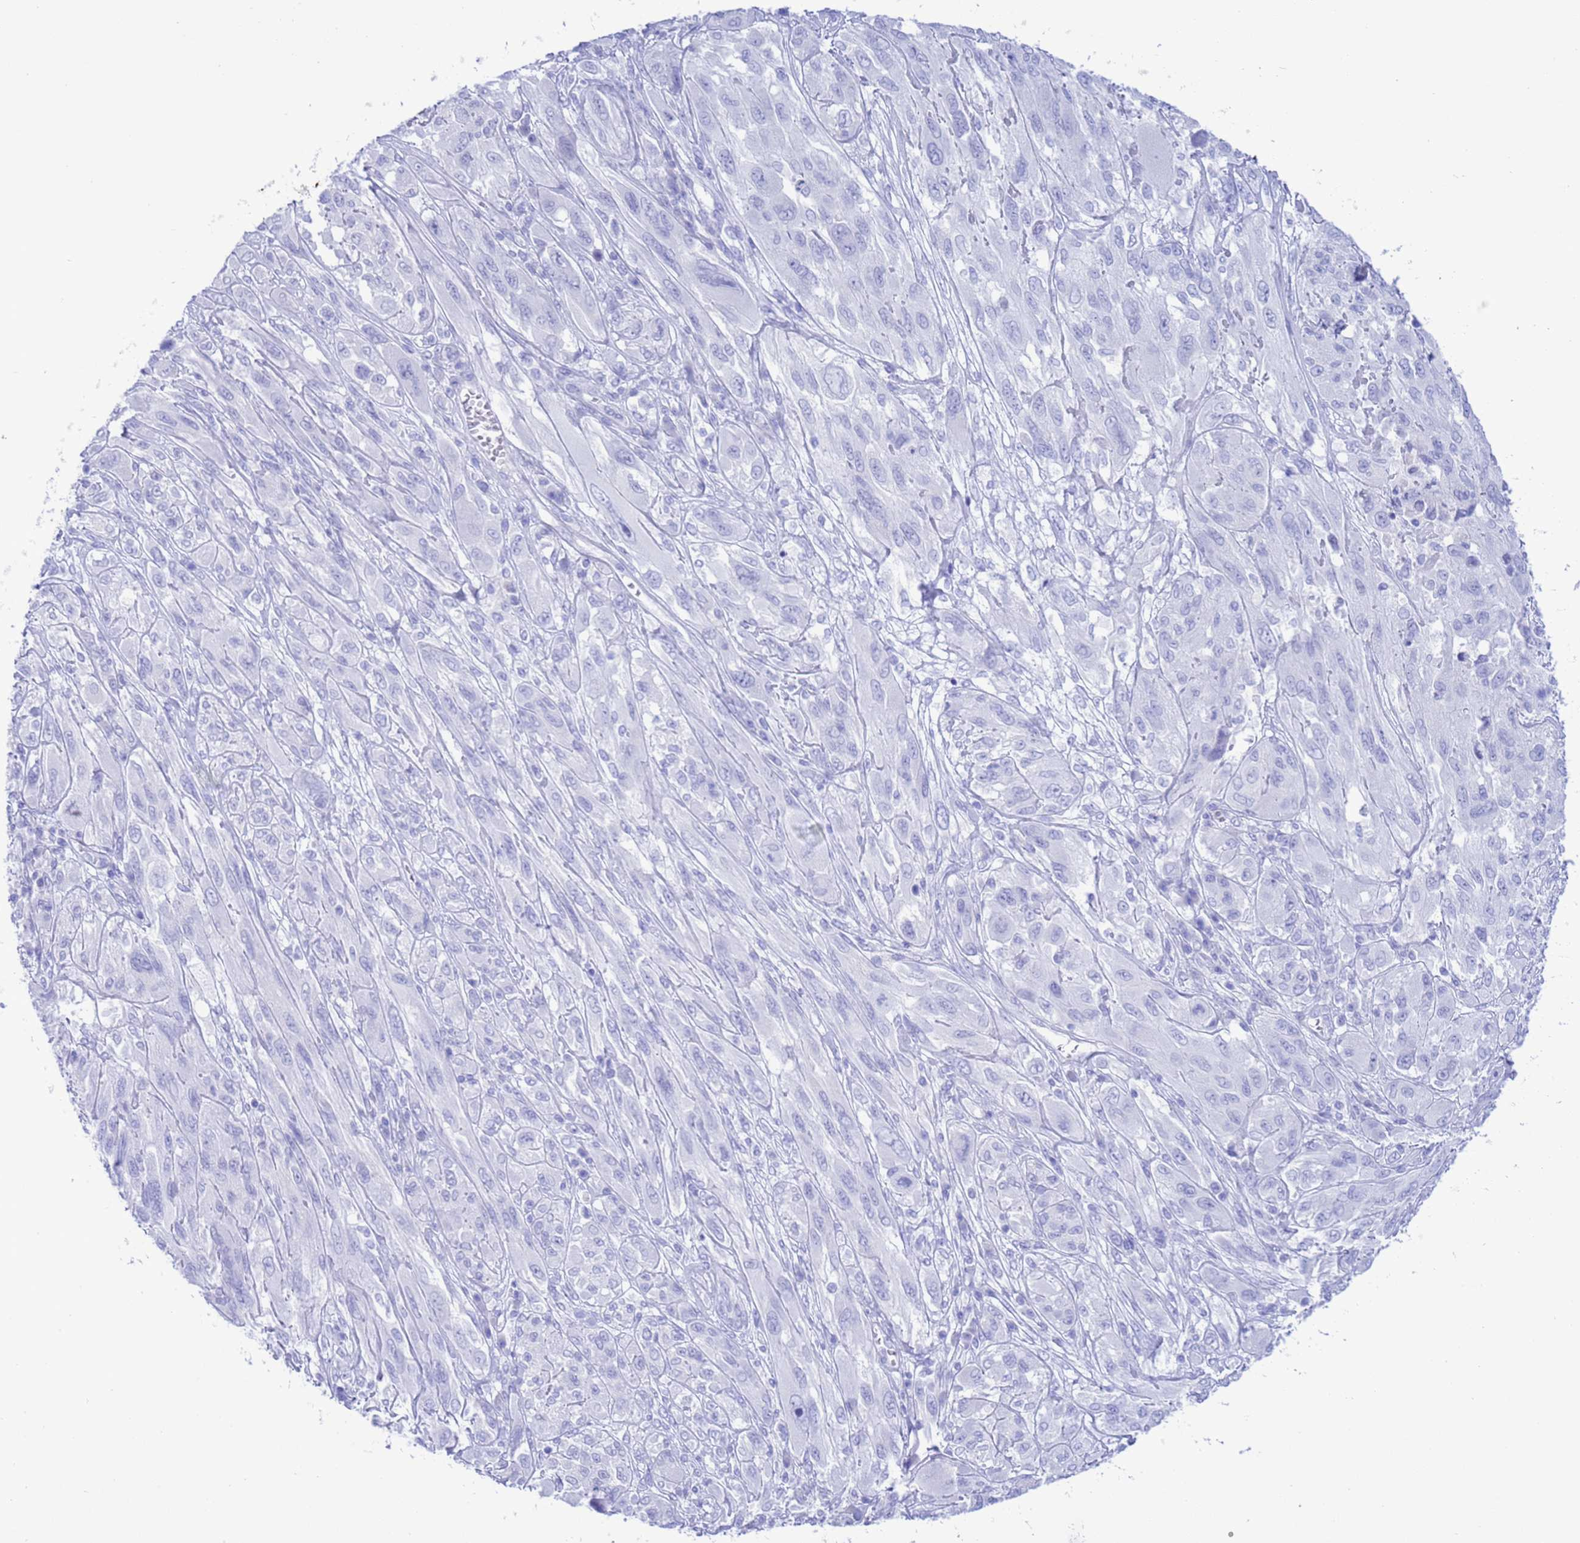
{"staining": {"intensity": "negative", "quantity": "none", "location": "none"}, "tissue": "melanoma", "cell_type": "Tumor cells", "image_type": "cancer", "snomed": [{"axis": "morphology", "description": "Malignant melanoma, NOS"}, {"axis": "topography", "description": "Skin"}], "caption": "Malignant melanoma was stained to show a protein in brown. There is no significant positivity in tumor cells. Nuclei are stained in blue.", "gene": "GSTM1", "patient": {"sex": "female", "age": 91}}